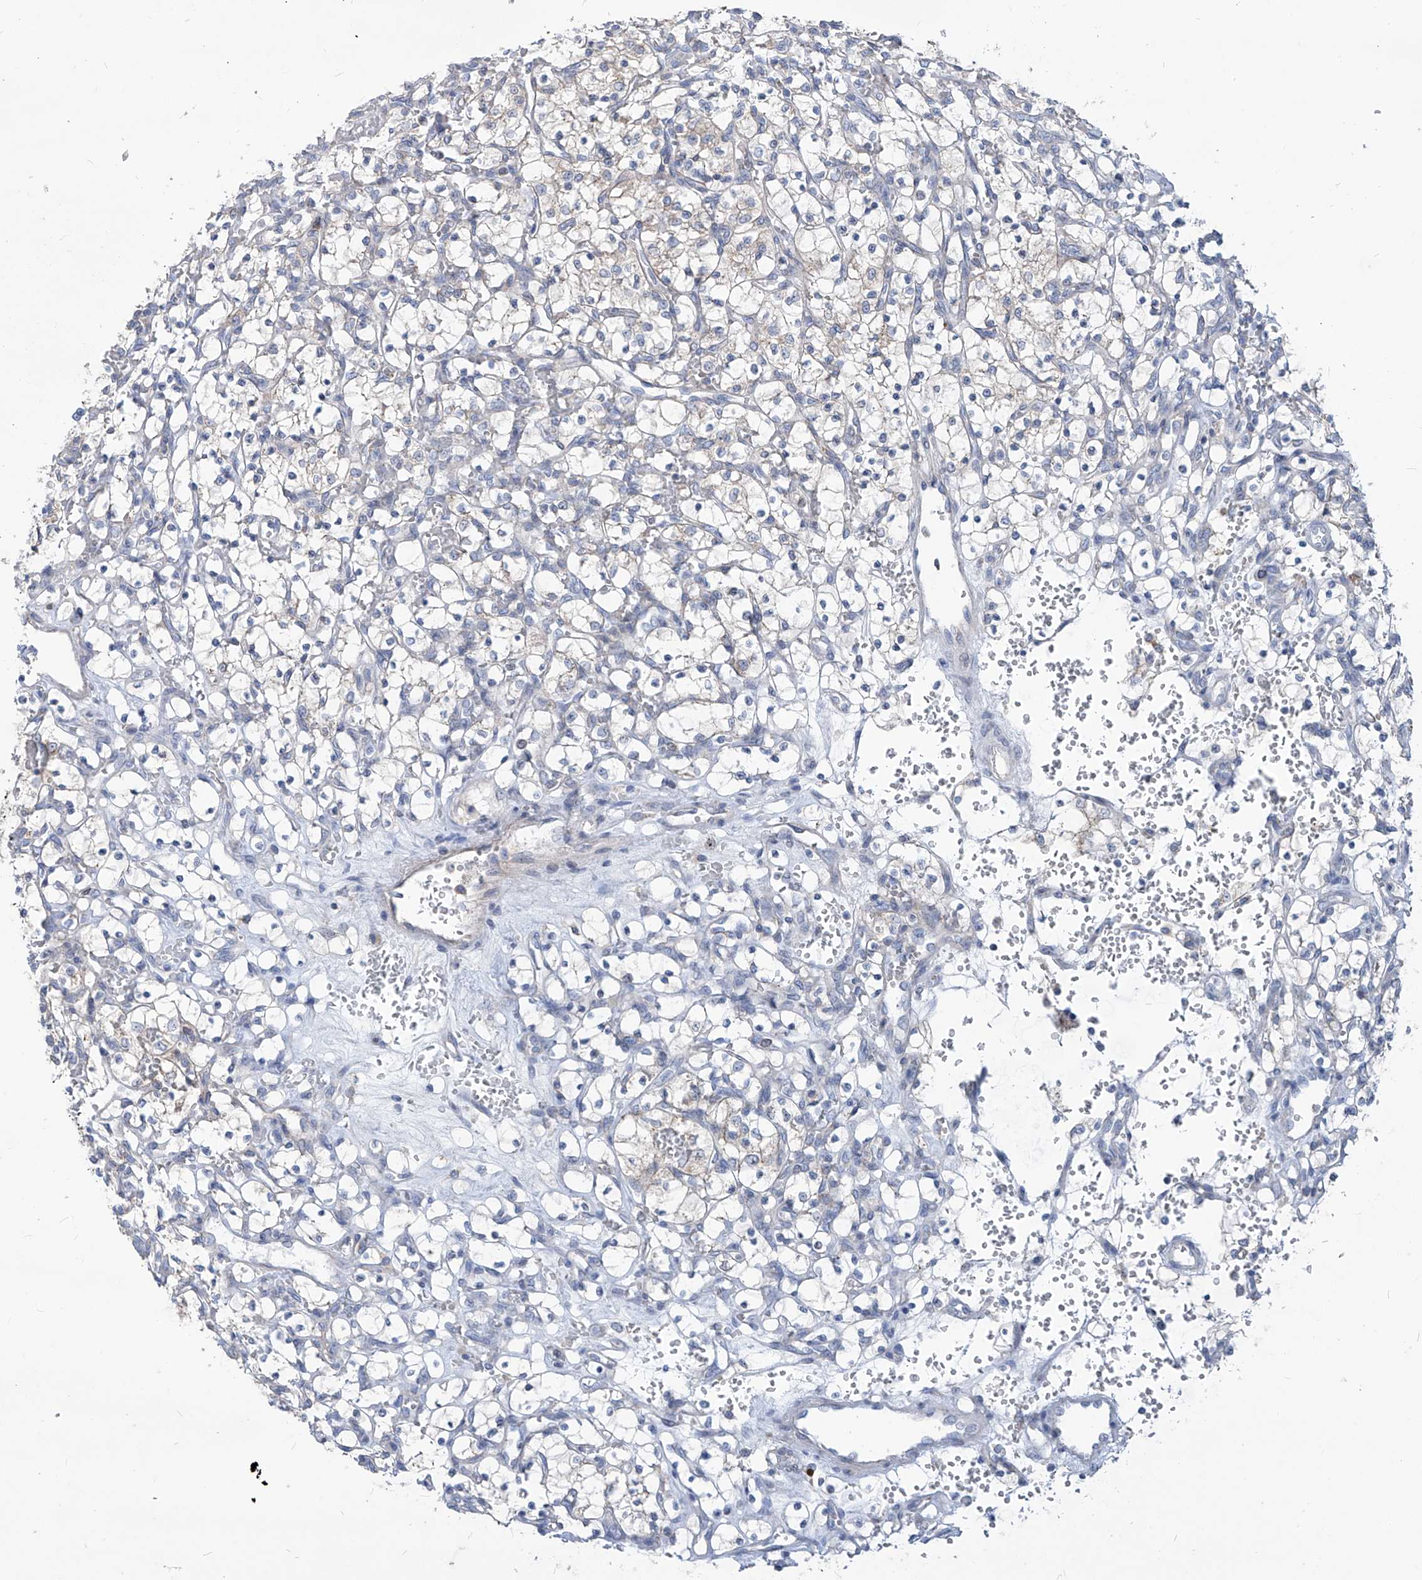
{"staining": {"intensity": "negative", "quantity": "none", "location": "none"}, "tissue": "renal cancer", "cell_type": "Tumor cells", "image_type": "cancer", "snomed": [{"axis": "morphology", "description": "Adenocarcinoma, NOS"}, {"axis": "topography", "description": "Kidney"}], "caption": "Protein analysis of renal cancer (adenocarcinoma) demonstrates no significant staining in tumor cells. (Brightfield microscopy of DAB immunohistochemistry at high magnification).", "gene": "AGPS", "patient": {"sex": "female", "age": 69}}